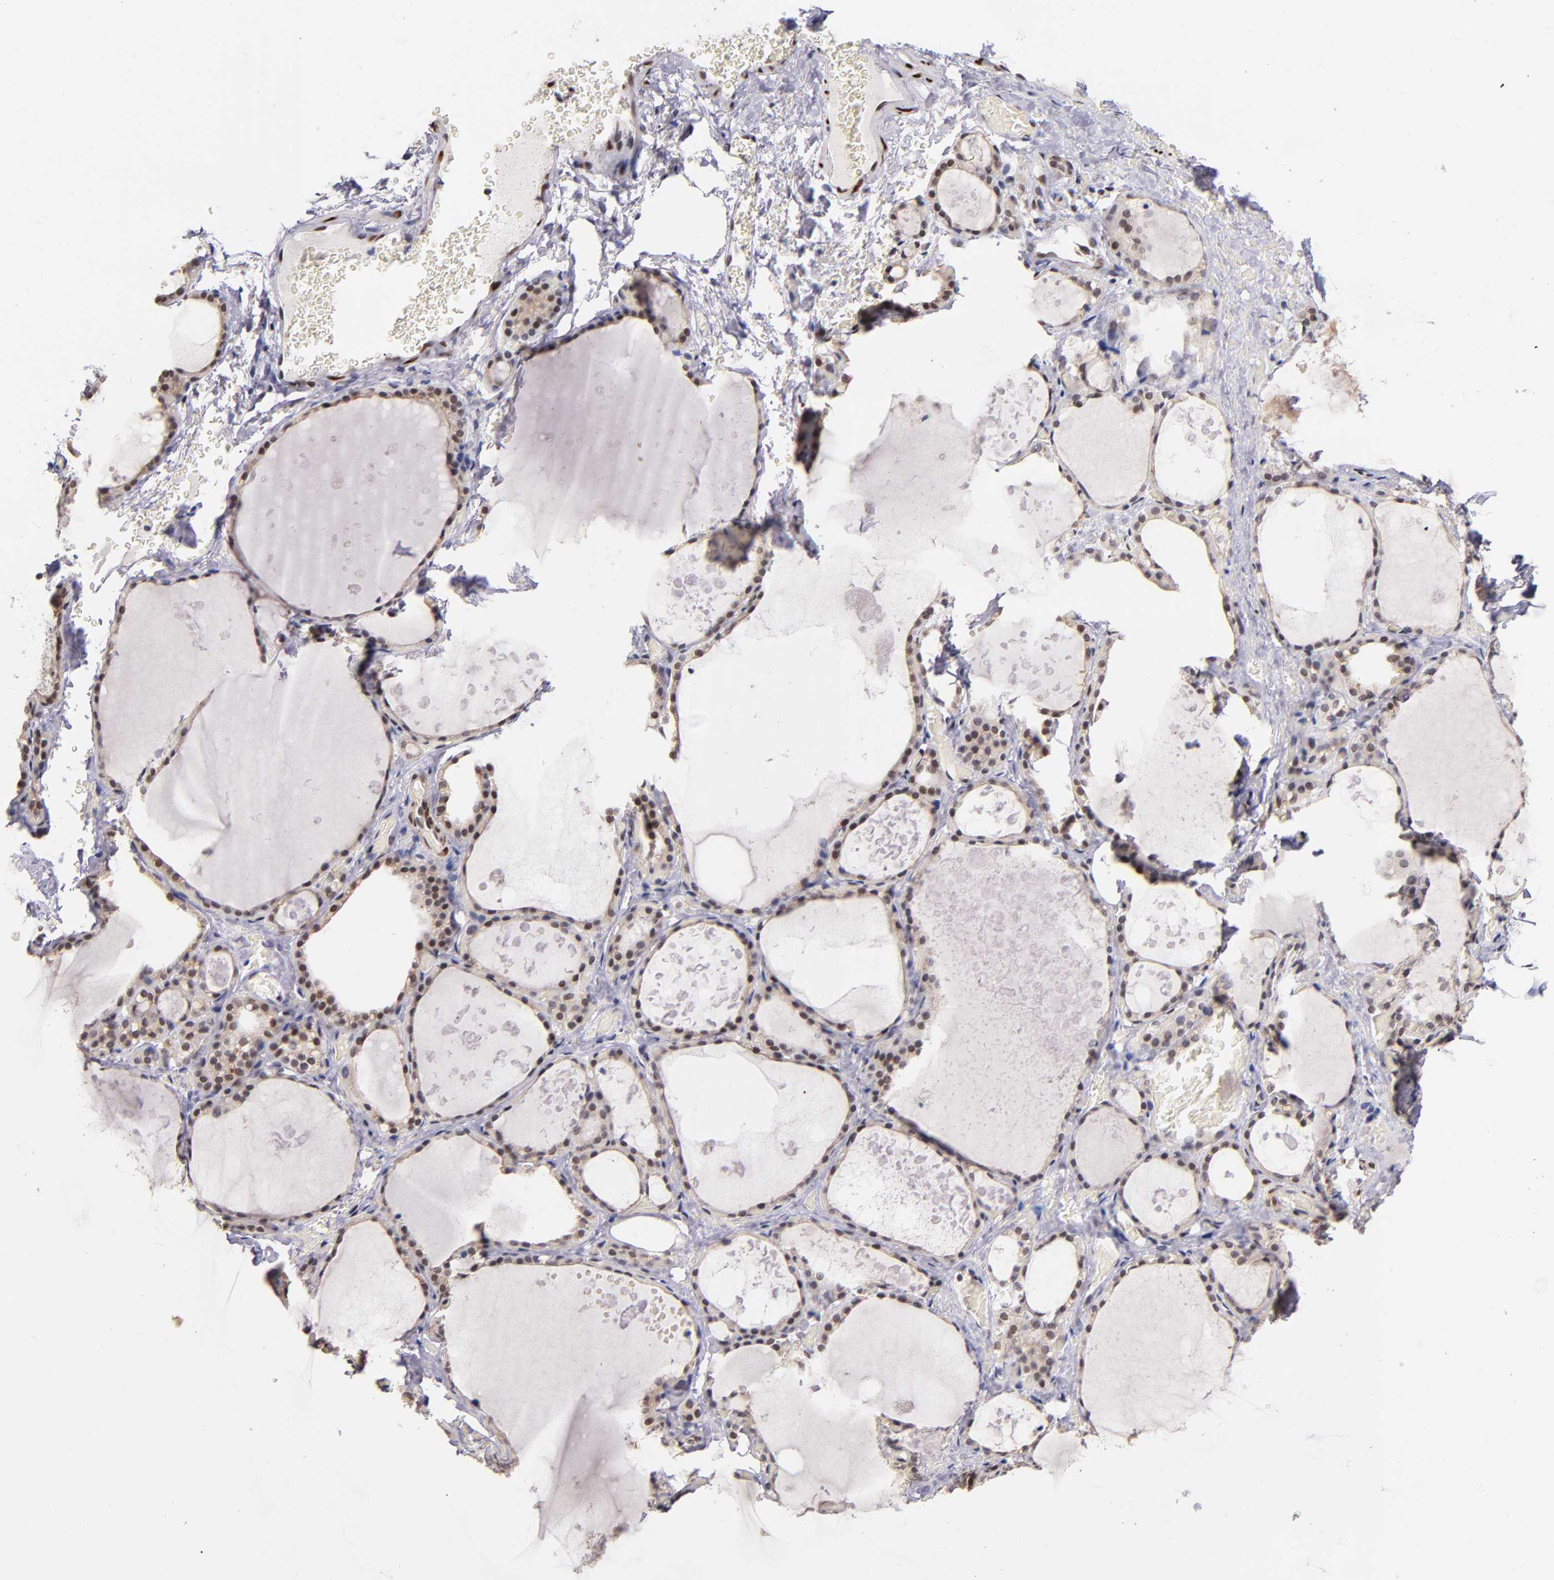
{"staining": {"intensity": "weak", "quantity": "<25%", "location": "nuclear"}, "tissue": "thyroid gland", "cell_type": "Glandular cells", "image_type": "normal", "snomed": [{"axis": "morphology", "description": "Normal tissue, NOS"}, {"axis": "topography", "description": "Thyroid gland"}], "caption": "An IHC photomicrograph of normal thyroid gland is shown. There is no staining in glandular cells of thyroid gland.", "gene": "SRF", "patient": {"sex": "male", "age": 61}}